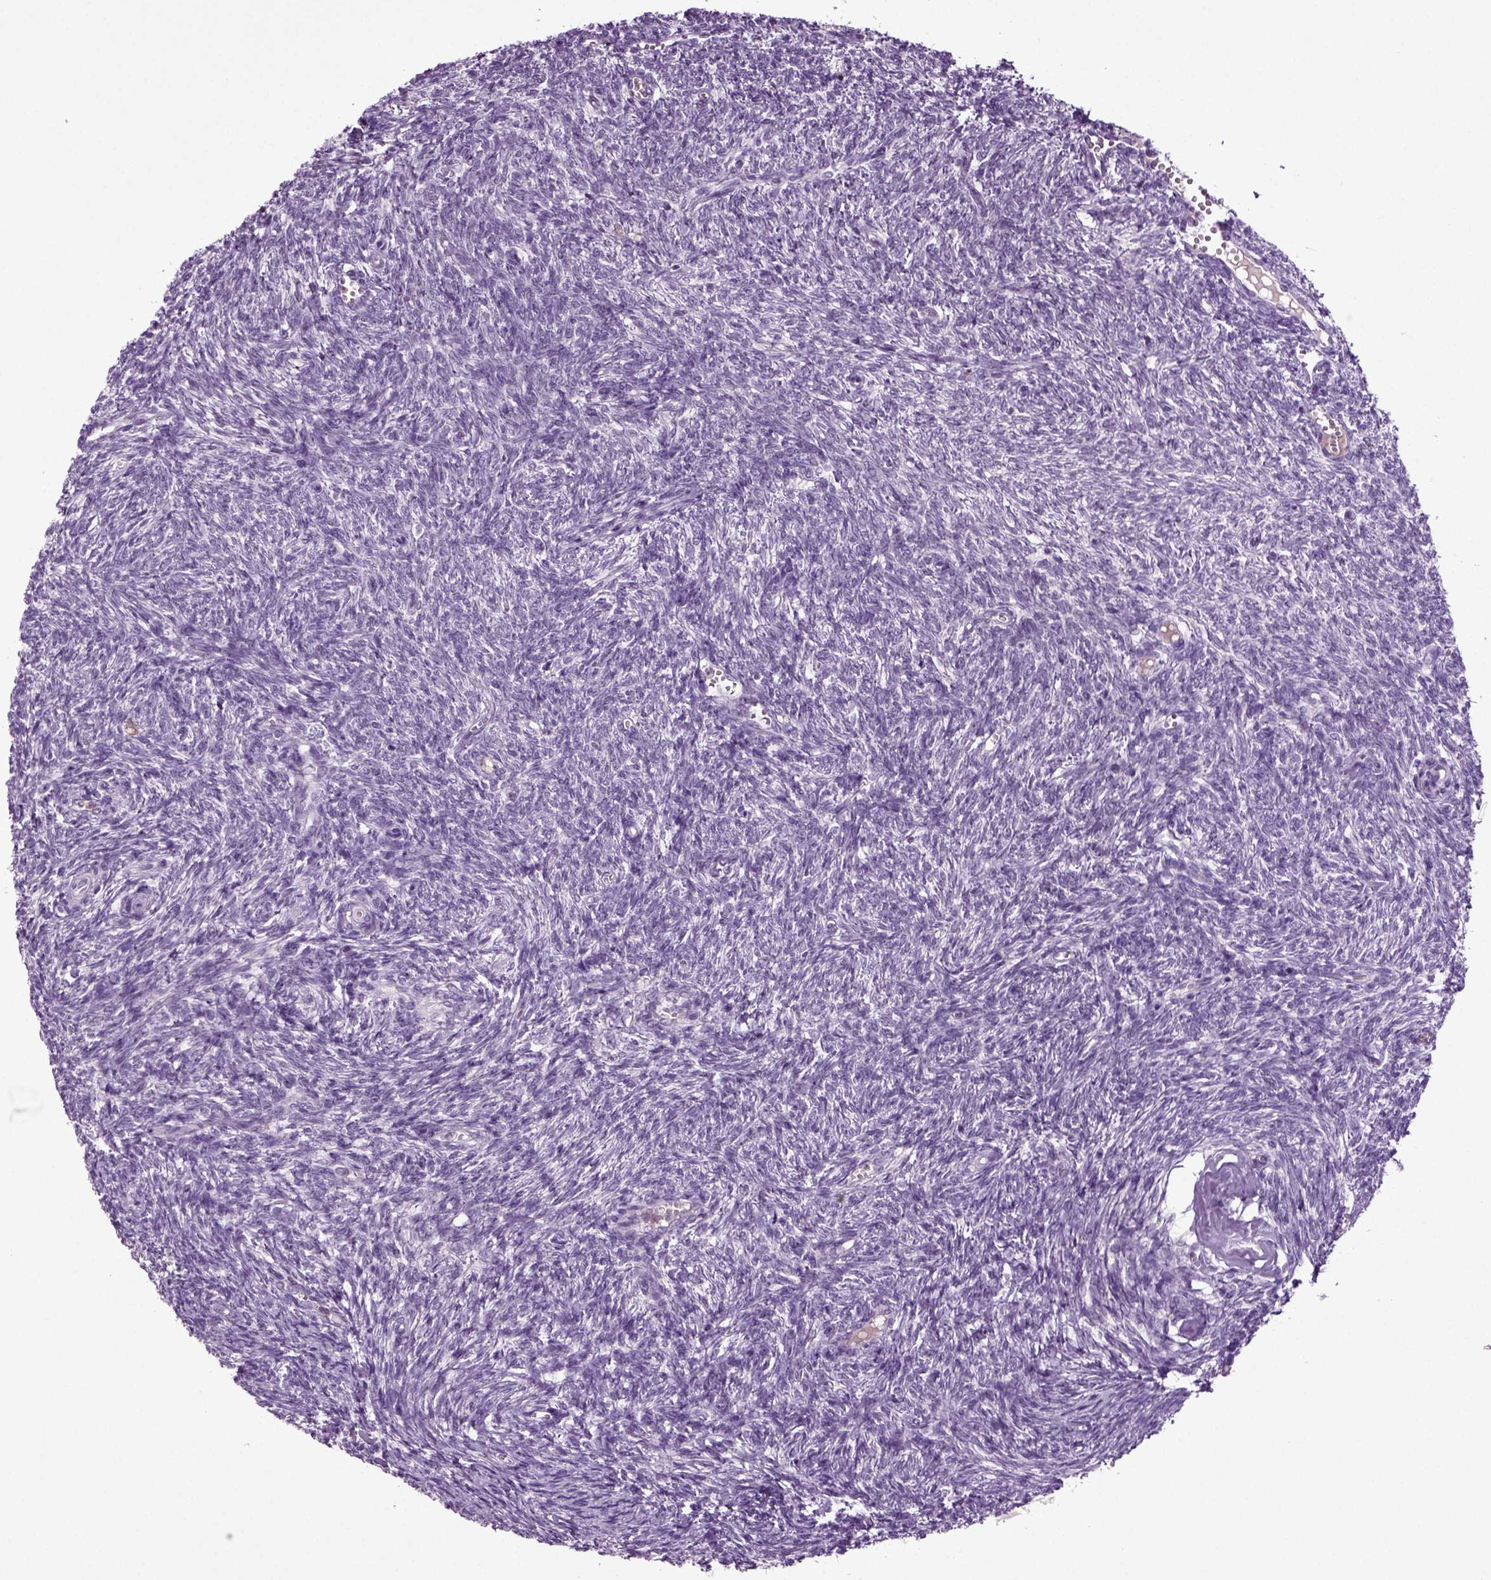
{"staining": {"intensity": "negative", "quantity": "none", "location": "none"}, "tissue": "ovary", "cell_type": "Follicle cells", "image_type": "normal", "snomed": [{"axis": "morphology", "description": "Normal tissue, NOS"}, {"axis": "topography", "description": "Ovary"}], "caption": "This is a photomicrograph of immunohistochemistry (IHC) staining of unremarkable ovary, which shows no expression in follicle cells.", "gene": "FGF11", "patient": {"sex": "female", "age": 43}}